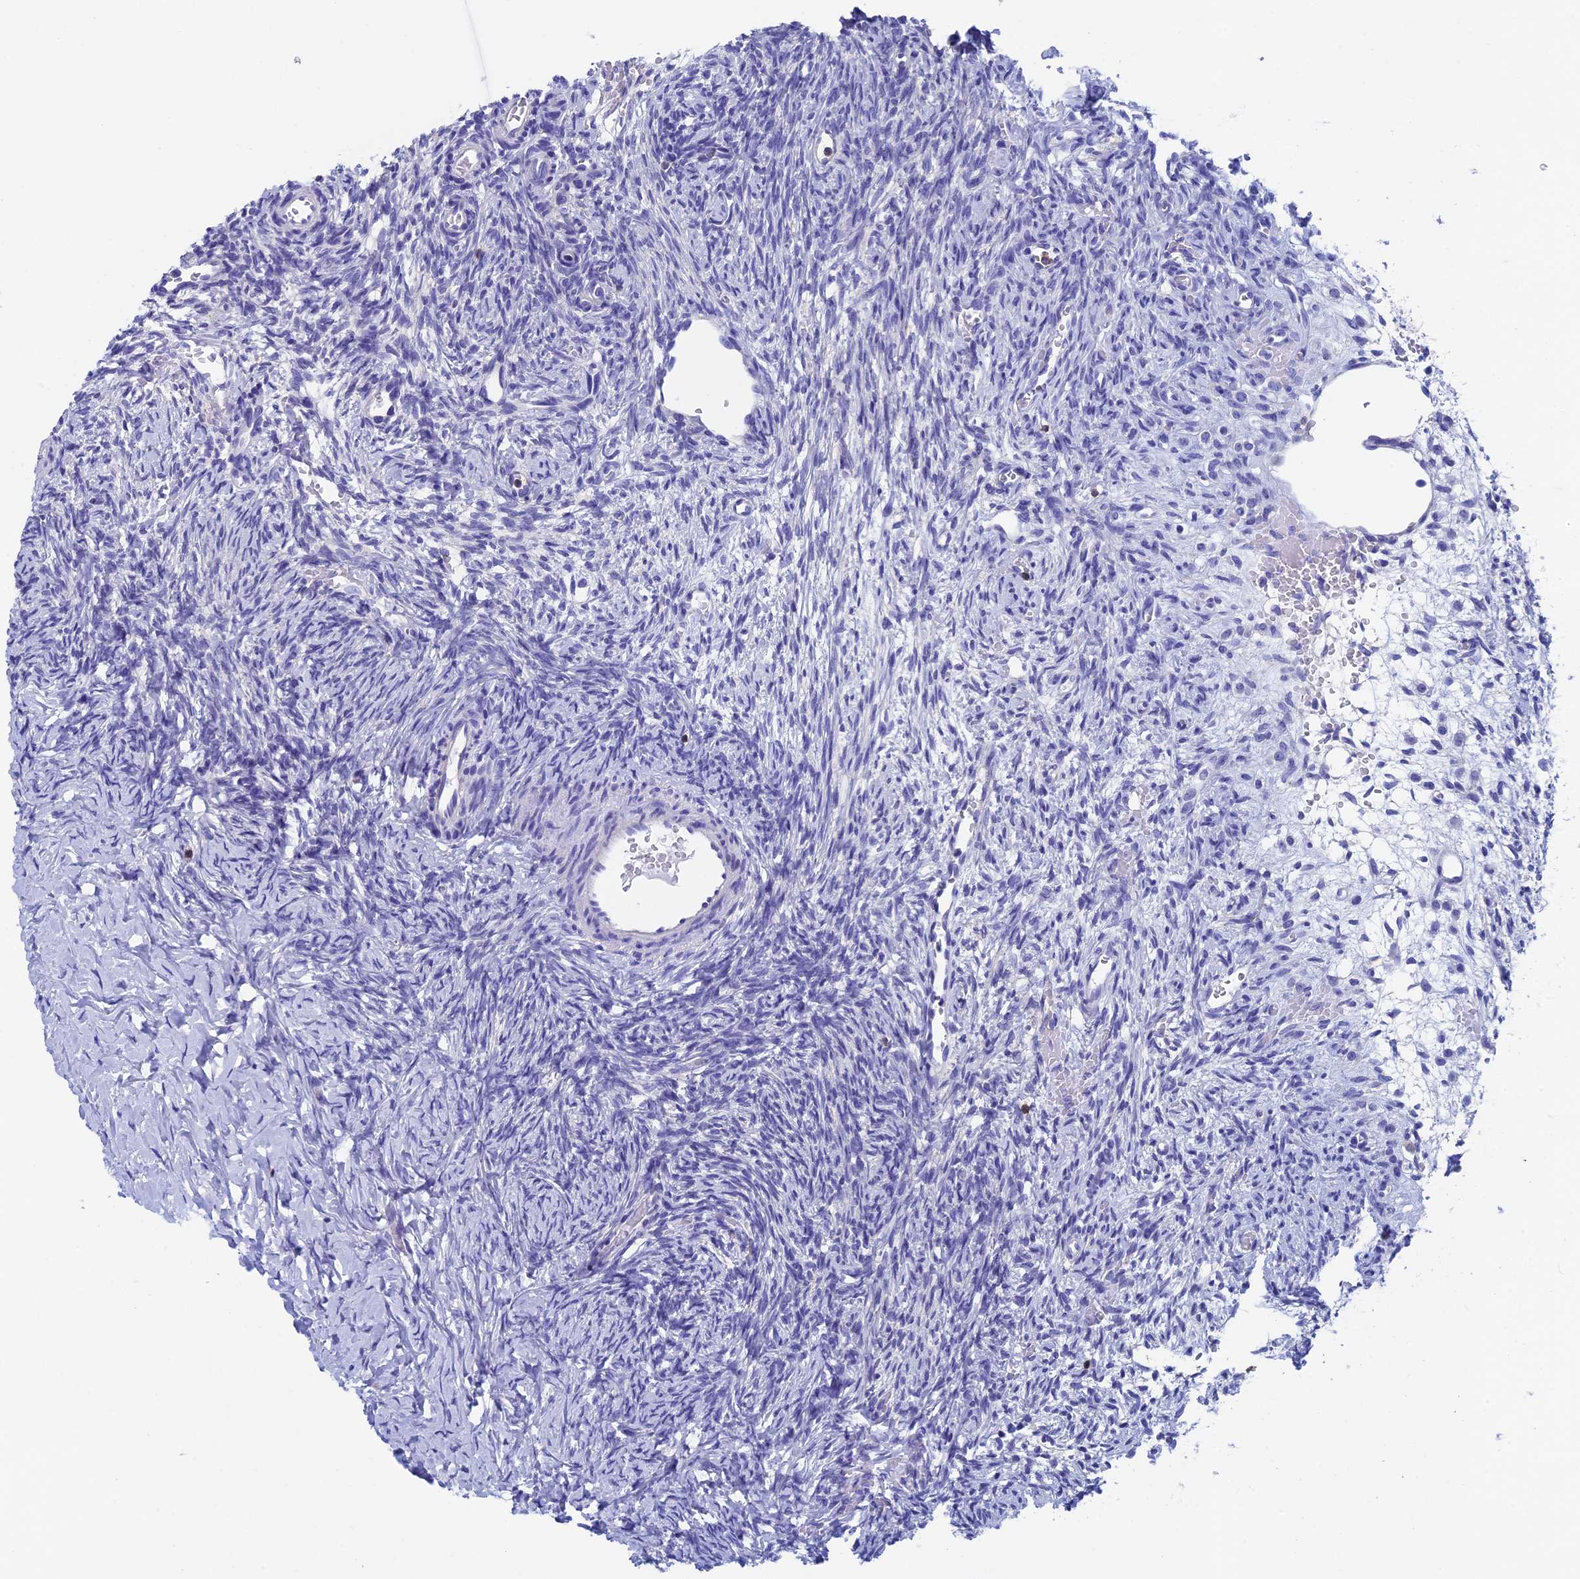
{"staining": {"intensity": "negative", "quantity": "none", "location": "none"}, "tissue": "ovary", "cell_type": "Ovarian stroma cells", "image_type": "normal", "snomed": [{"axis": "morphology", "description": "Normal tissue, NOS"}, {"axis": "topography", "description": "Ovary"}], "caption": "Ovarian stroma cells show no significant protein positivity in normal ovary. (Stains: DAB IHC with hematoxylin counter stain, Microscopy: brightfield microscopy at high magnification).", "gene": "SEPTIN1", "patient": {"sex": "female", "age": 39}}